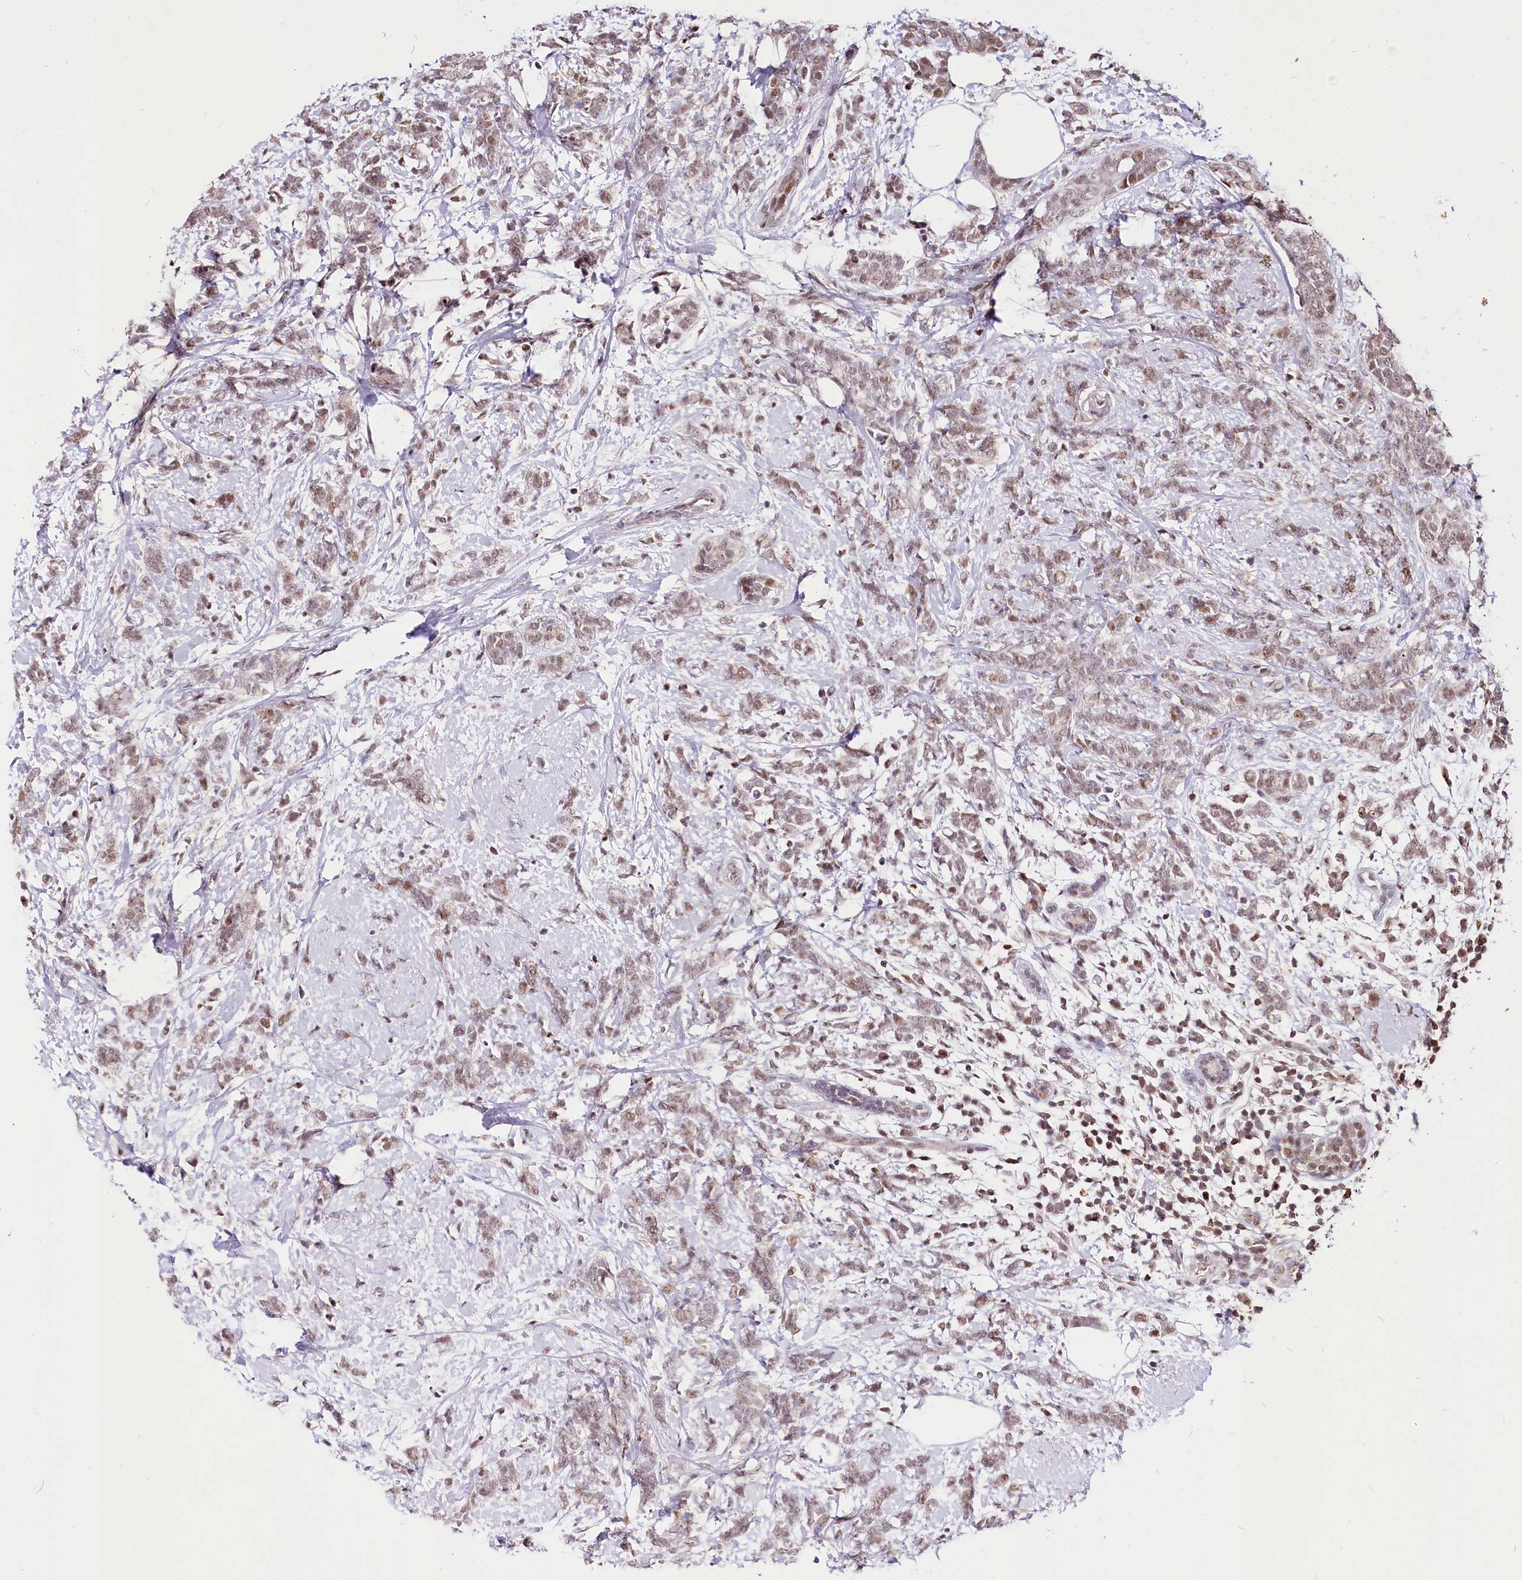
{"staining": {"intensity": "weak", "quantity": ">75%", "location": "nuclear"}, "tissue": "breast cancer", "cell_type": "Tumor cells", "image_type": "cancer", "snomed": [{"axis": "morphology", "description": "Lobular carcinoma"}, {"axis": "topography", "description": "Breast"}], "caption": "Immunohistochemical staining of human breast cancer reveals low levels of weak nuclear protein expression in about >75% of tumor cells.", "gene": "POLA2", "patient": {"sex": "female", "age": 58}}